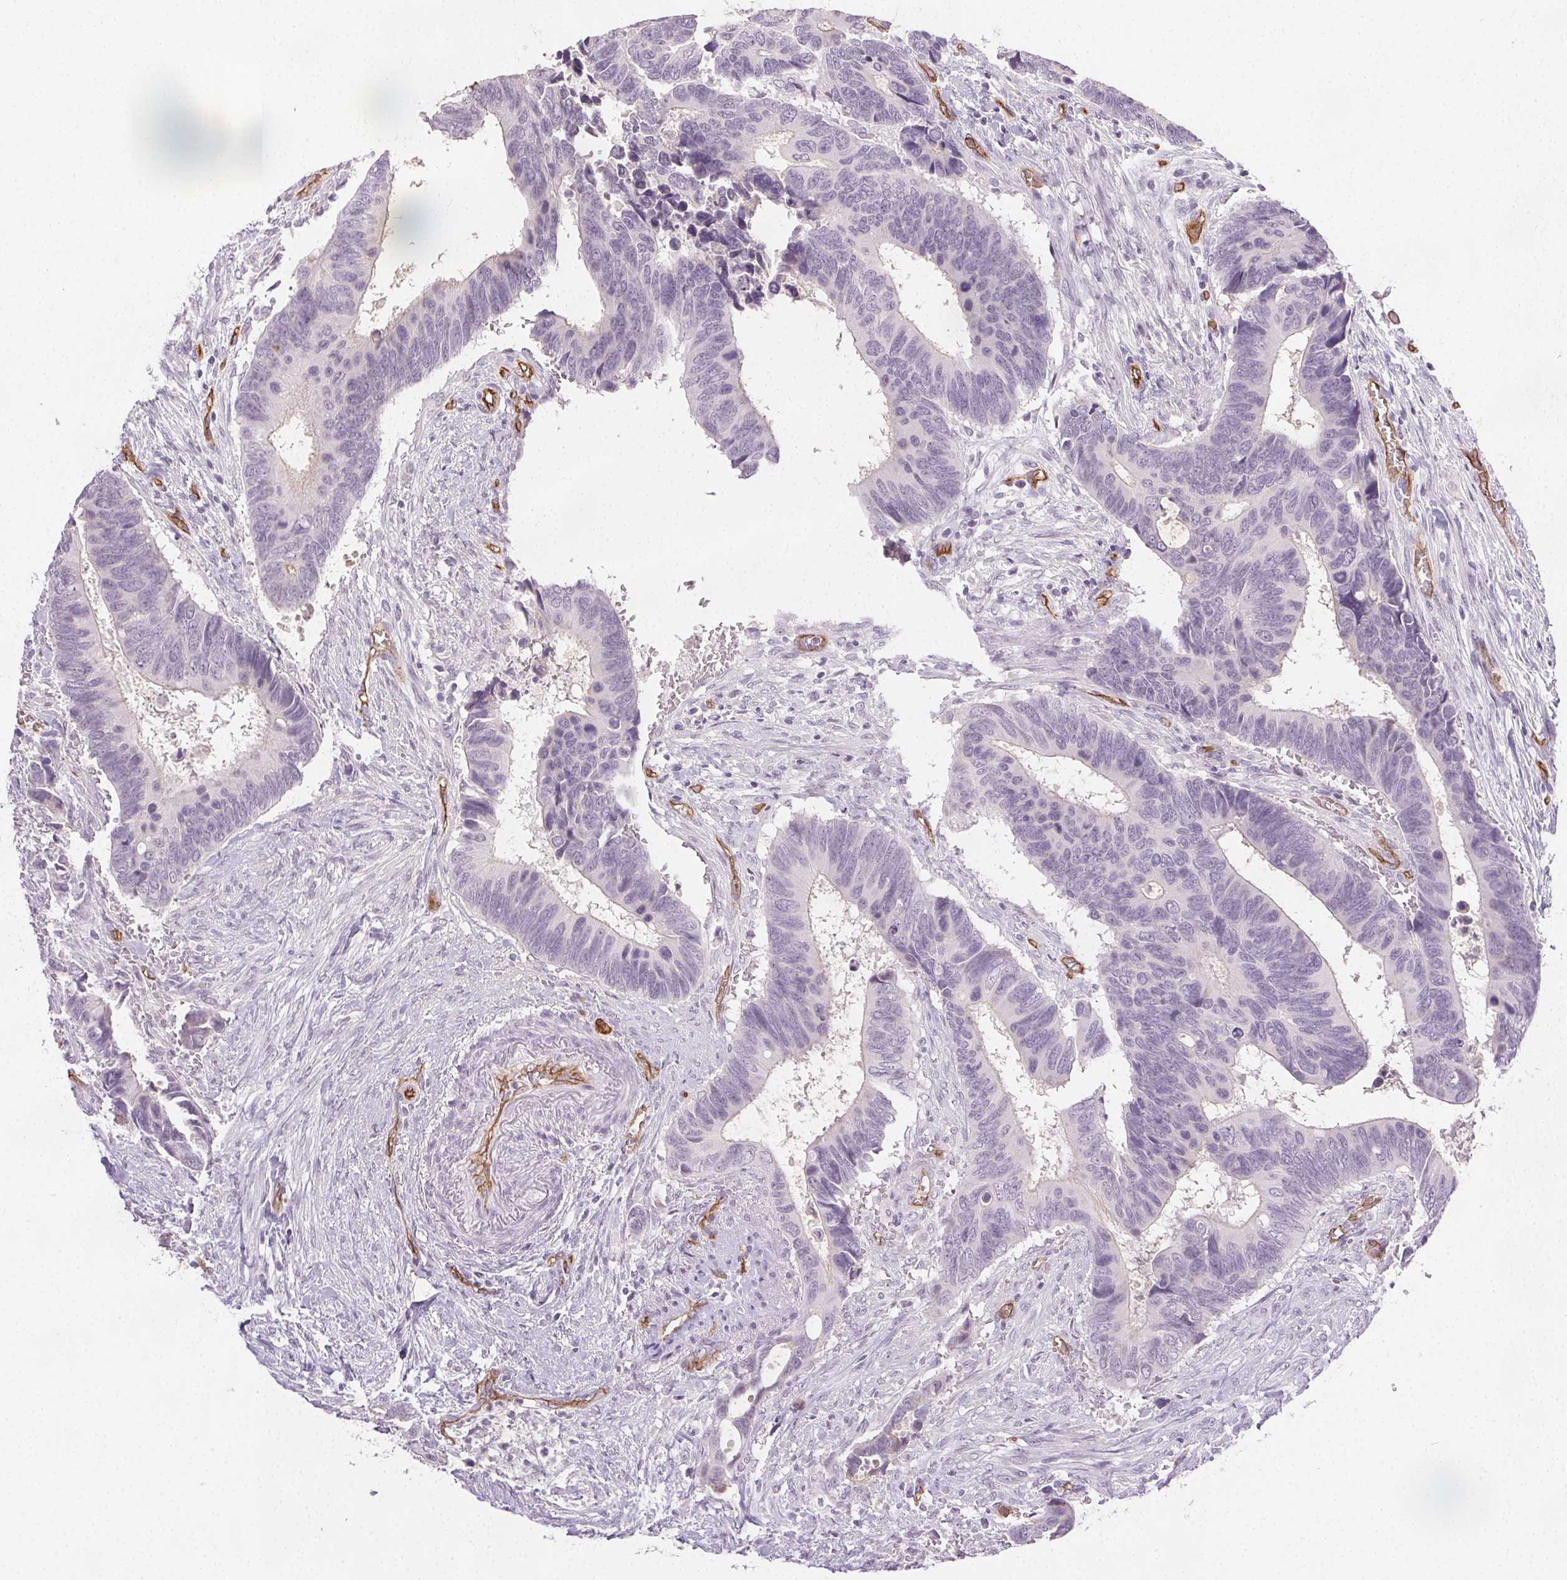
{"staining": {"intensity": "negative", "quantity": "none", "location": "none"}, "tissue": "colorectal cancer", "cell_type": "Tumor cells", "image_type": "cancer", "snomed": [{"axis": "morphology", "description": "Adenocarcinoma, NOS"}, {"axis": "topography", "description": "Colon"}], "caption": "High power microscopy micrograph of an immunohistochemistry (IHC) histopathology image of colorectal cancer, revealing no significant expression in tumor cells.", "gene": "PODXL", "patient": {"sex": "male", "age": 49}}